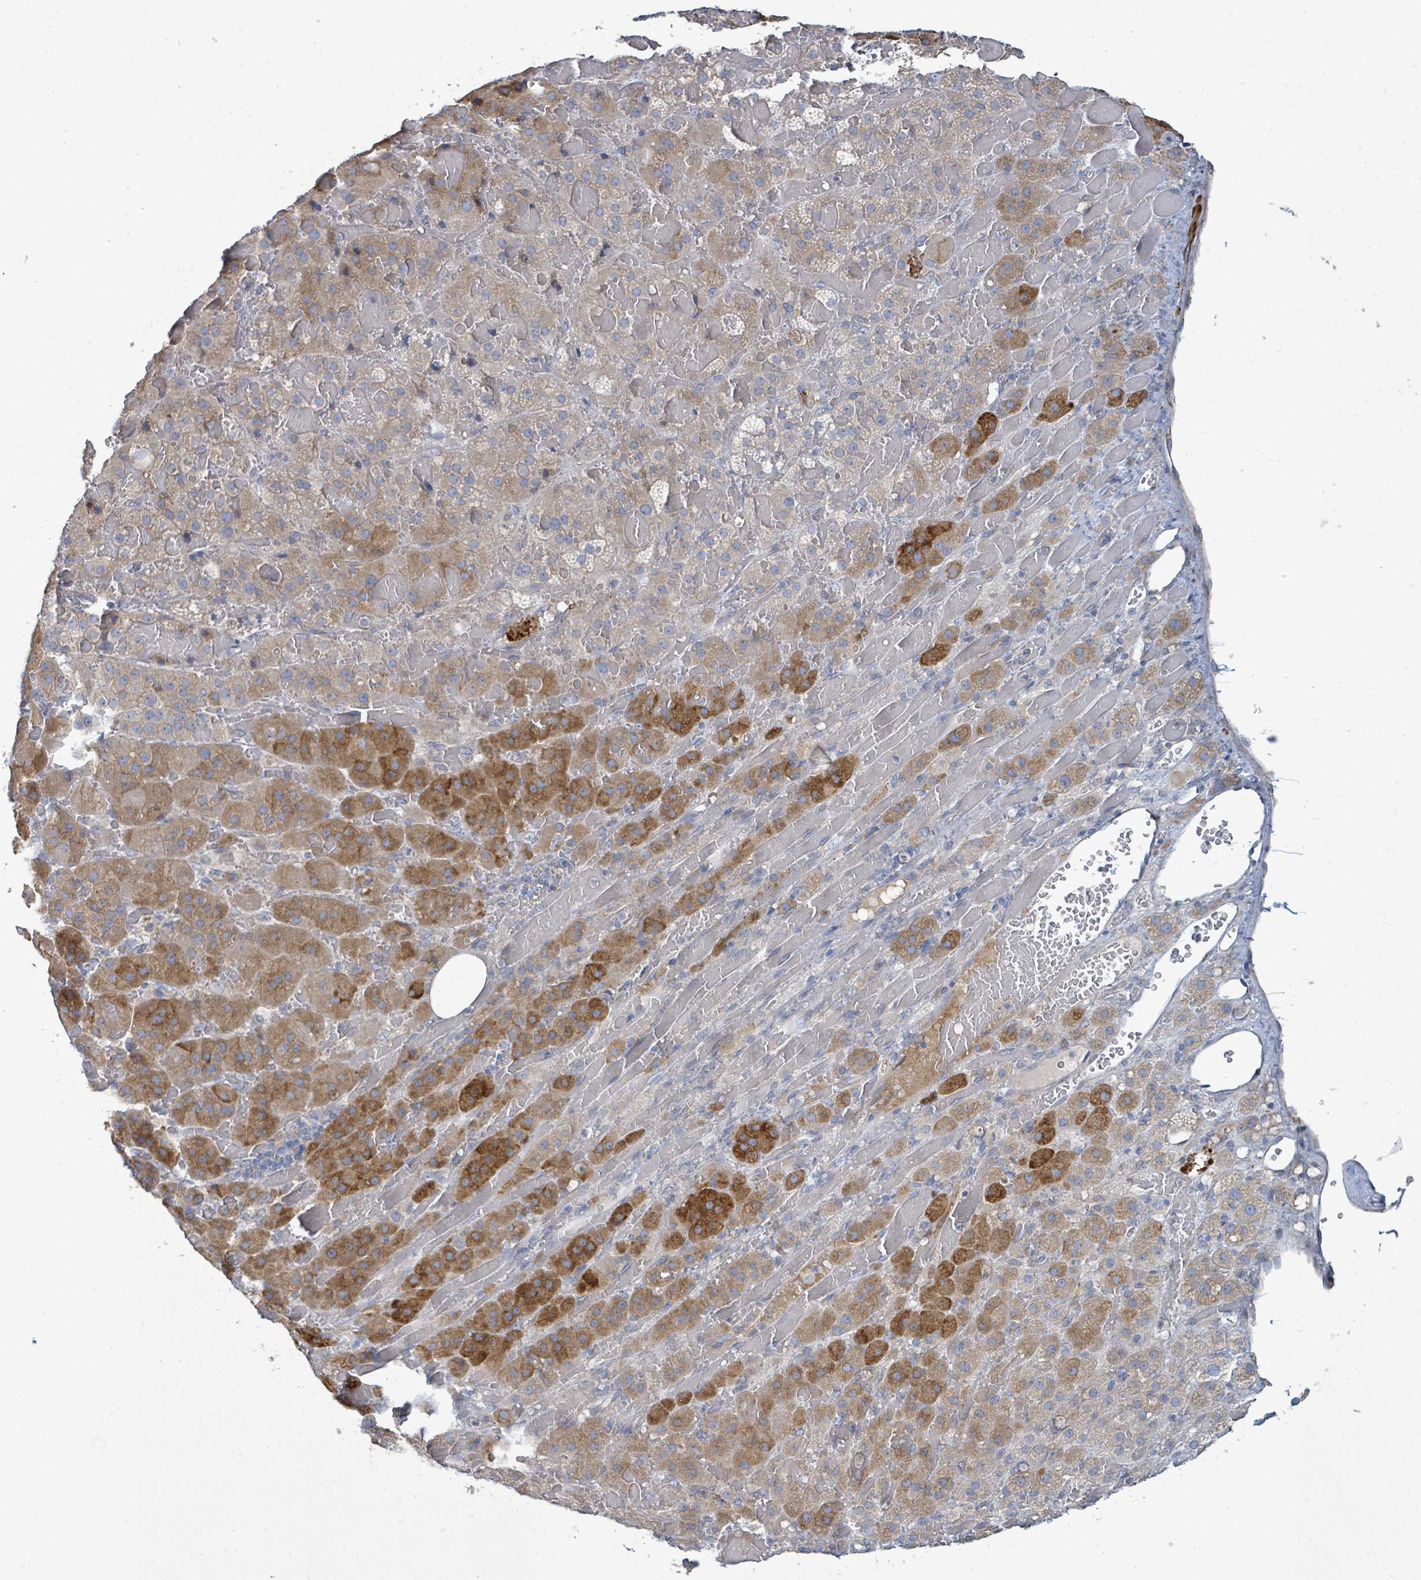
{"staining": {"intensity": "strong", "quantity": "<25%", "location": "cytoplasmic/membranous"}, "tissue": "adrenal gland", "cell_type": "Glandular cells", "image_type": "normal", "snomed": [{"axis": "morphology", "description": "Normal tissue, NOS"}, {"axis": "topography", "description": "Adrenal gland"}], "caption": "Strong cytoplasmic/membranous protein expression is identified in about <25% of glandular cells in adrenal gland. (DAB IHC, brown staining for protein, blue staining for nuclei).", "gene": "SIRPB1", "patient": {"sex": "female", "age": 59}}